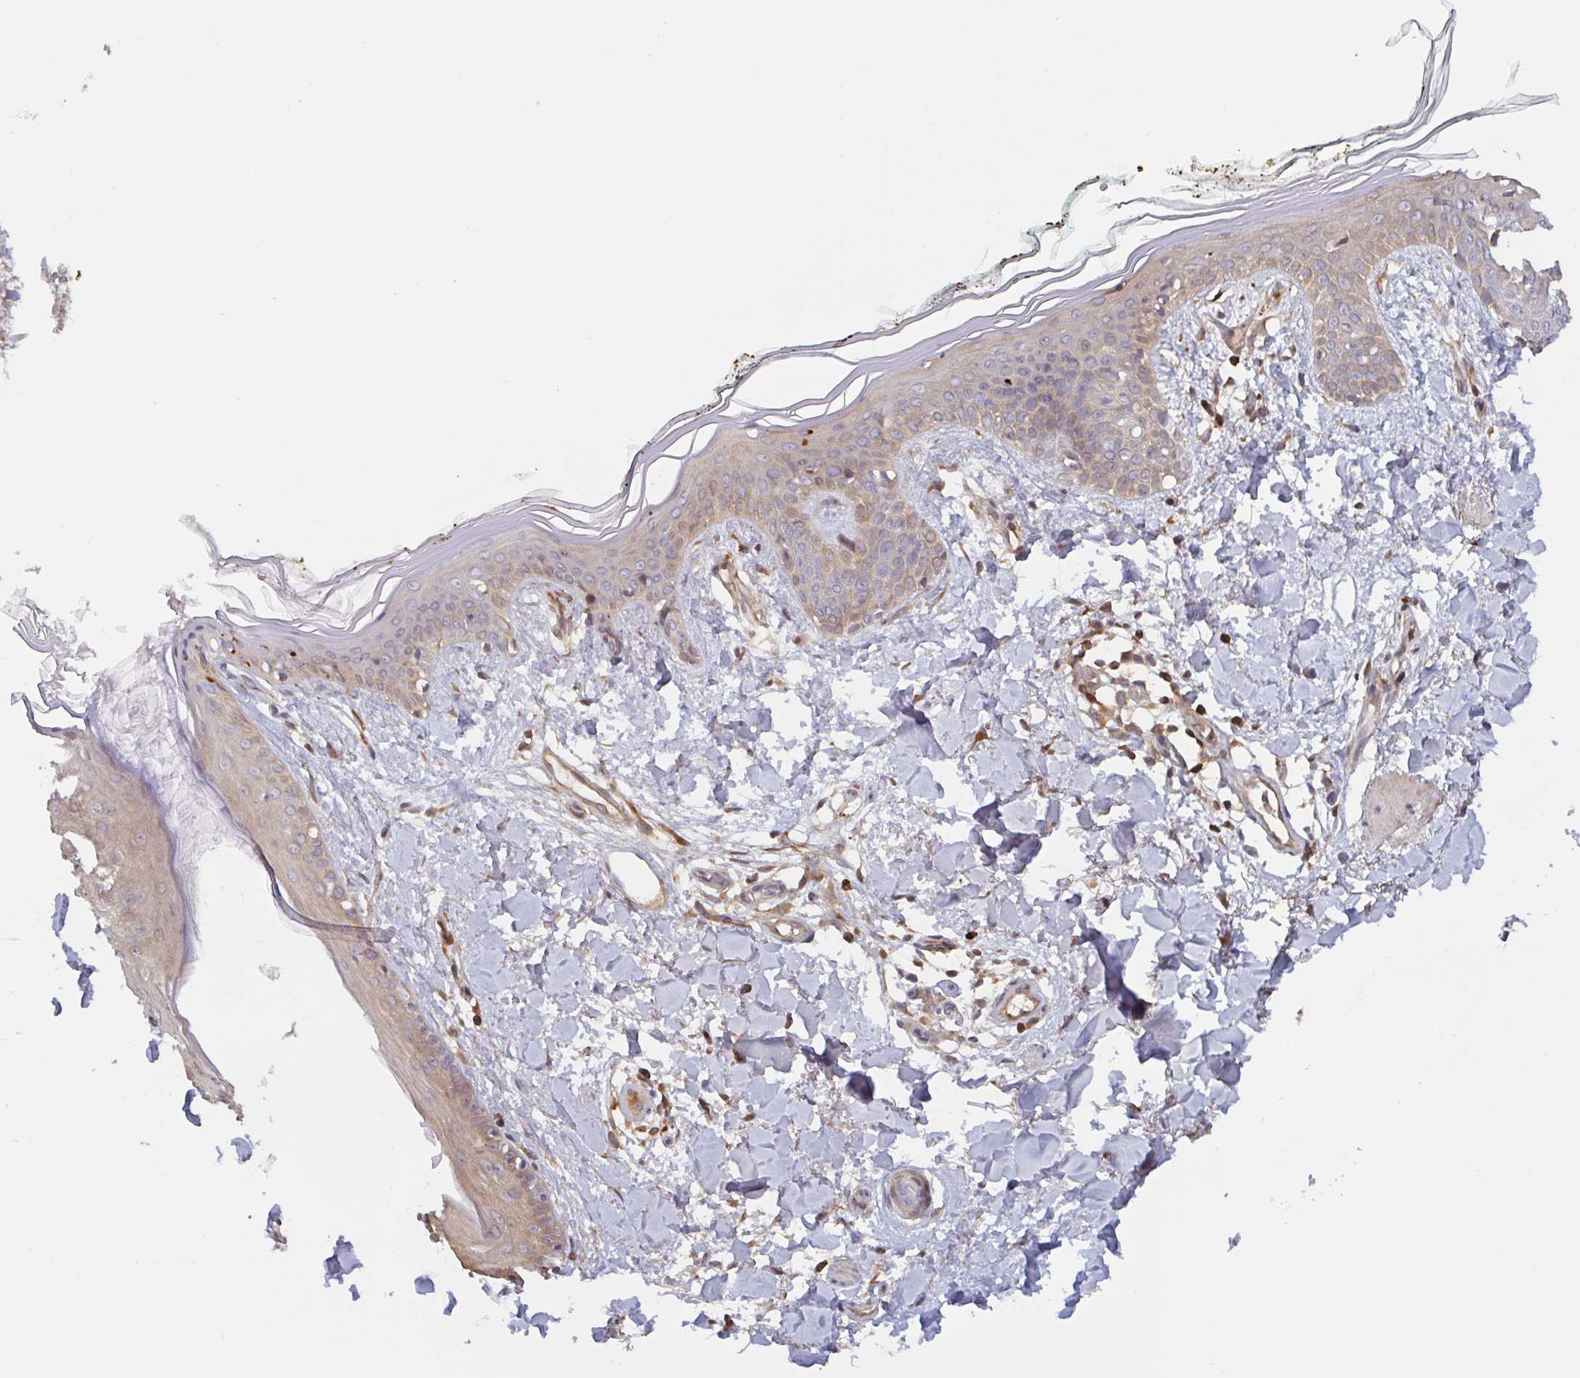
{"staining": {"intensity": "moderate", "quantity": ">75%", "location": "cytoplasmic/membranous"}, "tissue": "skin", "cell_type": "Fibroblasts", "image_type": "normal", "snomed": [{"axis": "morphology", "description": "Normal tissue, NOS"}, {"axis": "topography", "description": "Skin"}], "caption": "The micrograph demonstrates staining of normal skin, revealing moderate cytoplasmic/membranous protein staining (brown color) within fibroblasts. (Brightfield microscopy of DAB IHC at high magnification).", "gene": "OTOP2", "patient": {"sex": "female", "age": 34}}